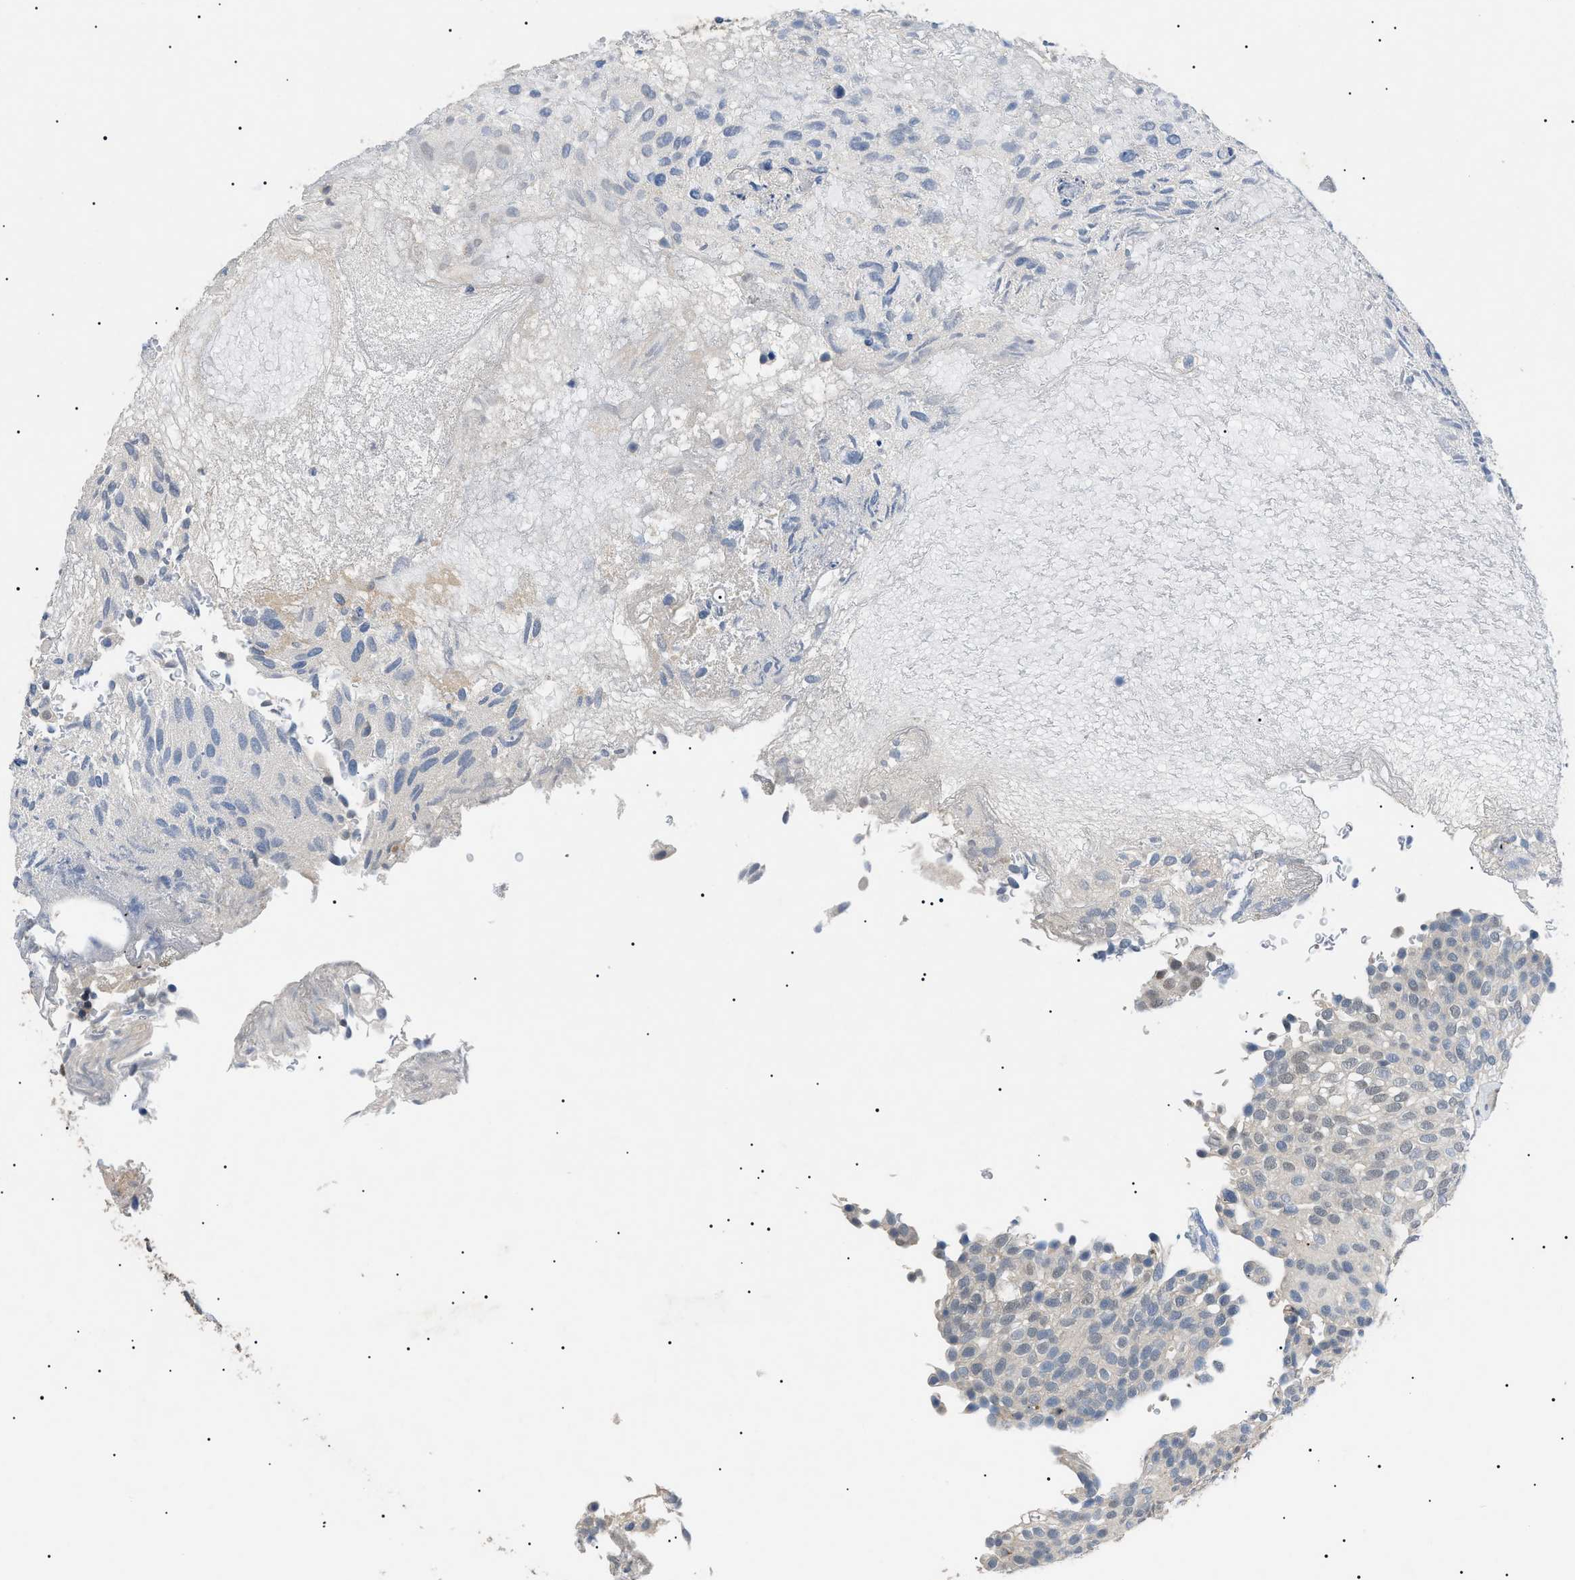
{"staining": {"intensity": "weak", "quantity": "<25%", "location": "nuclear"}, "tissue": "urothelial cancer", "cell_type": "Tumor cells", "image_type": "cancer", "snomed": [{"axis": "morphology", "description": "Urothelial carcinoma, Low grade"}, {"axis": "topography", "description": "Urinary bladder"}], "caption": "This is a histopathology image of IHC staining of urothelial cancer, which shows no expression in tumor cells.", "gene": "CRCP", "patient": {"sex": "male", "age": 78}}